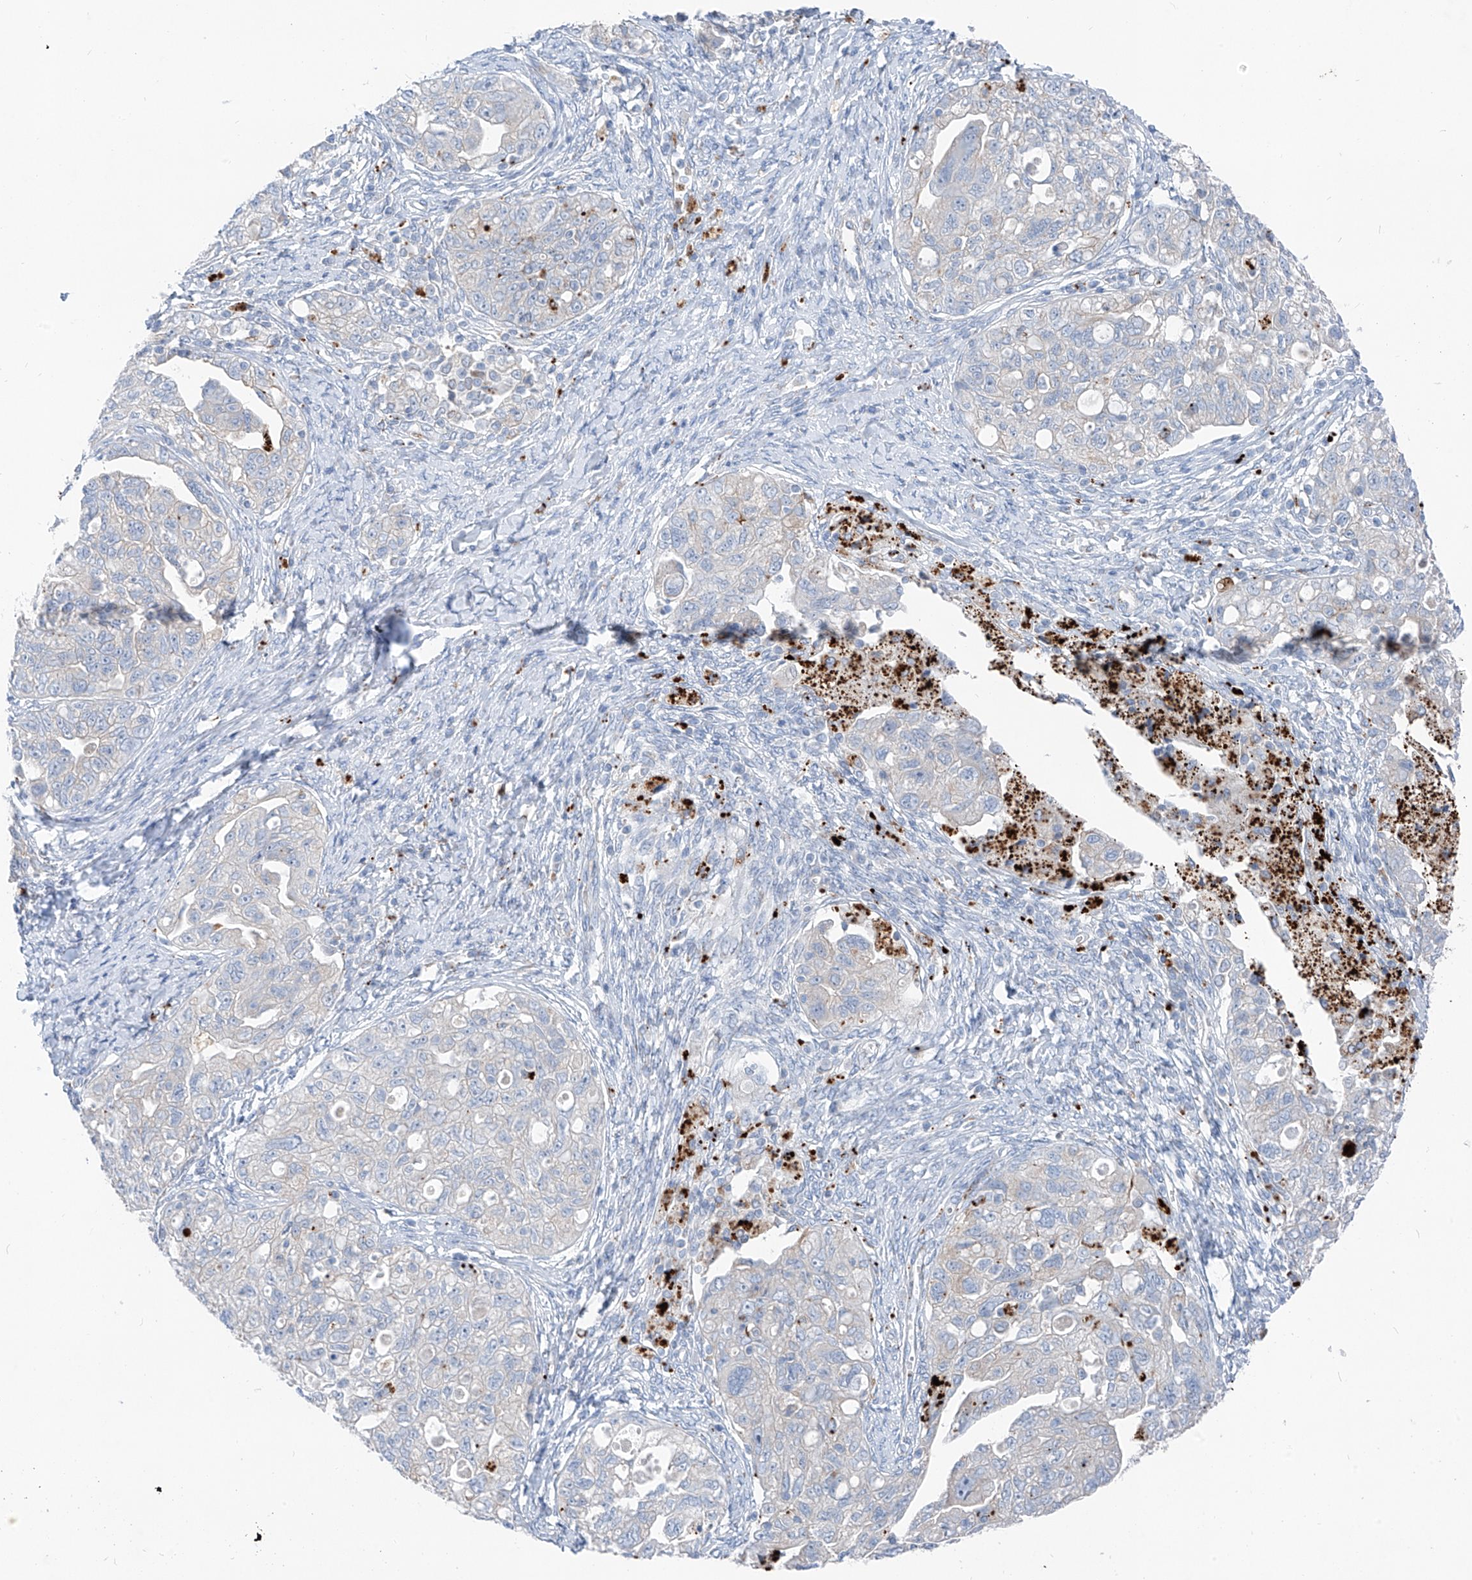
{"staining": {"intensity": "negative", "quantity": "none", "location": "none"}, "tissue": "ovarian cancer", "cell_type": "Tumor cells", "image_type": "cancer", "snomed": [{"axis": "morphology", "description": "Carcinoma, NOS"}, {"axis": "morphology", "description": "Cystadenocarcinoma, serous, NOS"}, {"axis": "topography", "description": "Ovary"}], "caption": "The IHC image has no significant positivity in tumor cells of ovarian serous cystadenocarcinoma tissue.", "gene": "GPR137C", "patient": {"sex": "female", "age": 69}}